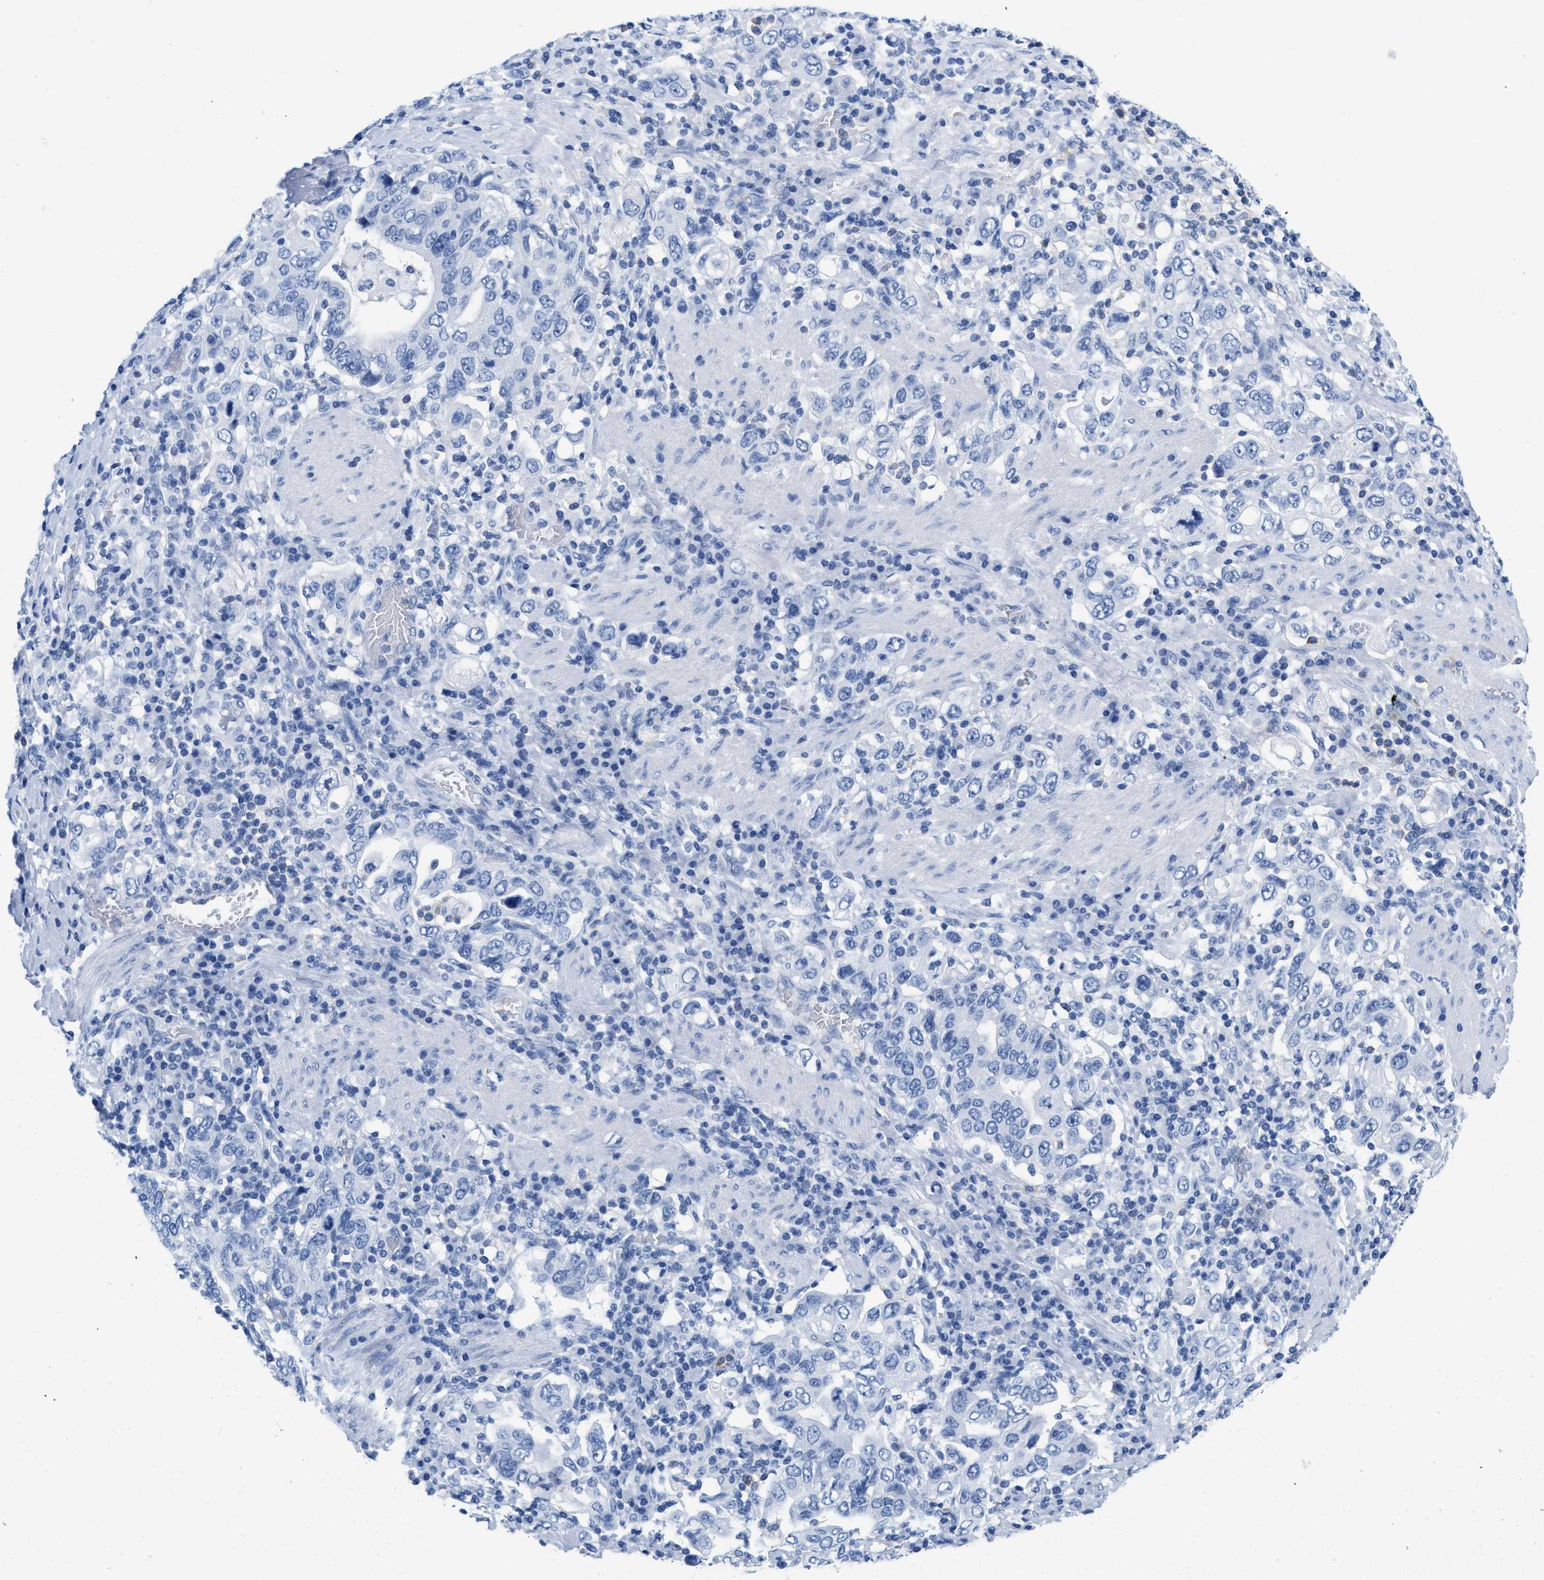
{"staining": {"intensity": "negative", "quantity": "none", "location": "none"}, "tissue": "stomach cancer", "cell_type": "Tumor cells", "image_type": "cancer", "snomed": [{"axis": "morphology", "description": "Adenocarcinoma, NOS"}, {"axis": "topography", "description": "Stomach, upper"}], "caption": "The IHC image has no significant staining in tumor cells of stomach cancer (adenocarcinoma) tissue. The staining is performed using DAB brown chromogen with nuclei counter-stained in using hematoxylin.", "gene": "CR1", "patient": {"sex": "male", "age": 62}}